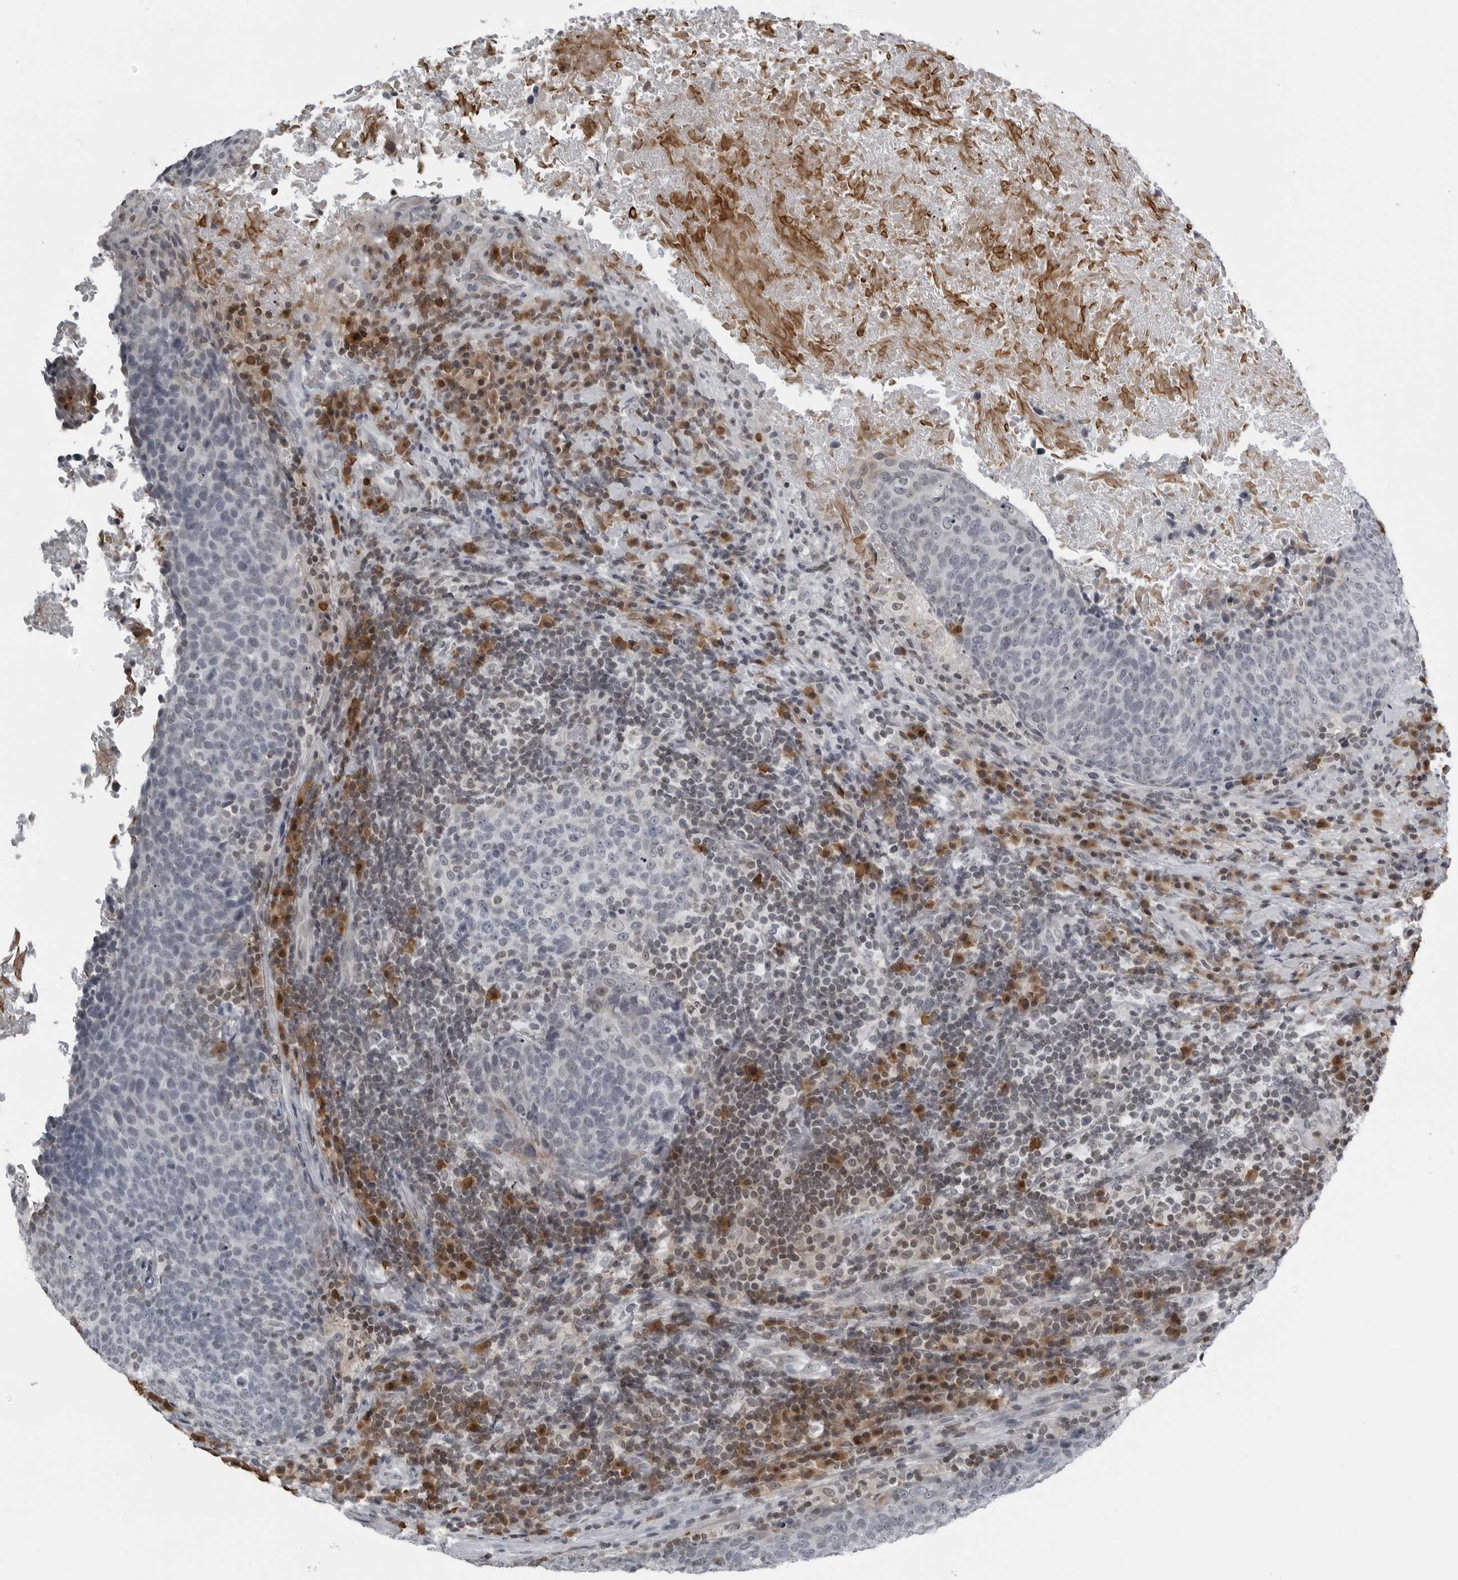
{"staining": {"intensity": "negative", "quantity": "none", "location": "none"}, "tissue": "head and neck cancer", "cell_type": "Tumor cells", "image_type": "cancer", "snomed": [{"axis": "morphology", "description": "Squamous cell carcinoma, NOS"}, {"axis": "morphology", "description": "Squamous cell carcinoma, metastatic, NOS"}, {"axis": "topography", "description": "Lymph node"}, {"axis": "topography", "description": "Head-Neck"}], "caption": "Immunohistochemistry of head and neck cancer reveals no expression in tumor cells.", "gene": "RTCA", "patient": {"sex": "male", "age": 62}}